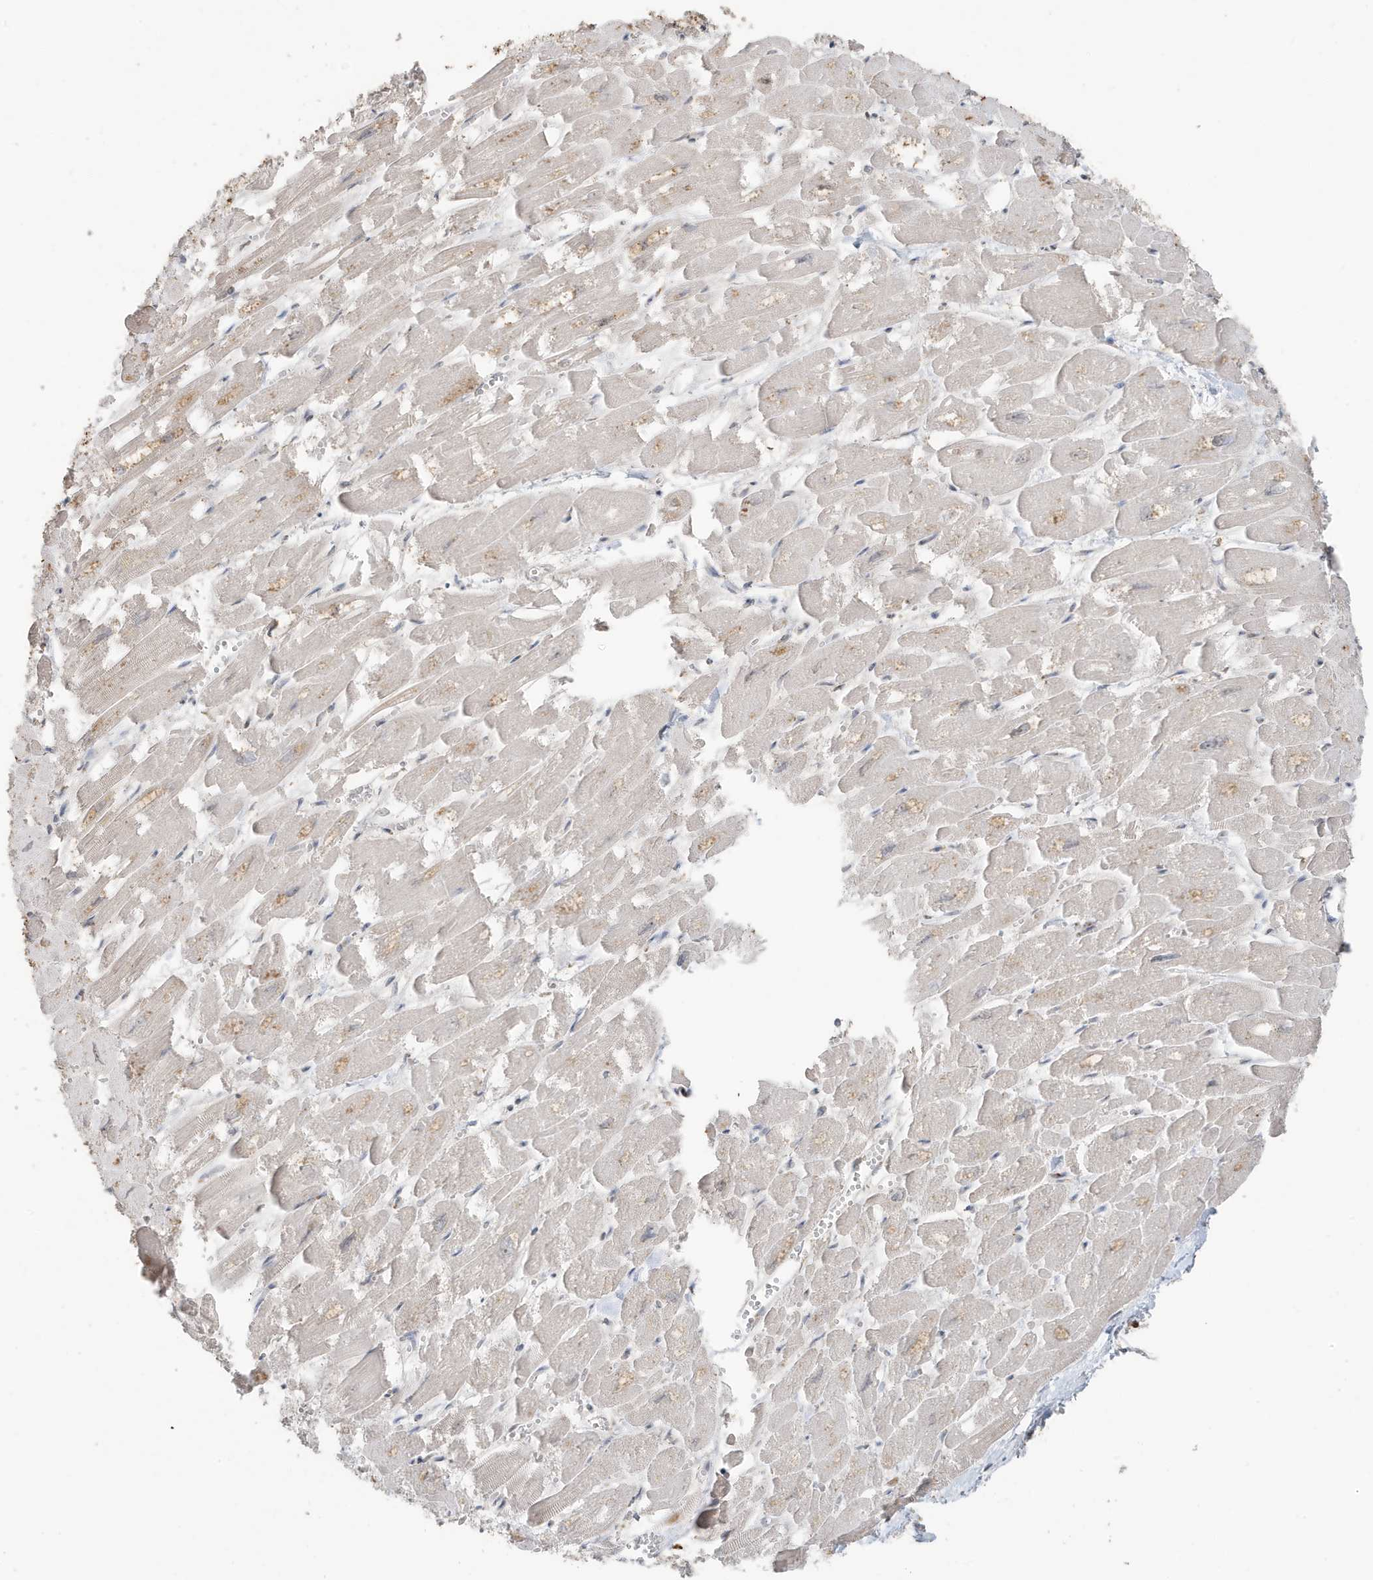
{"staining": {"intensity": "moderate", "quantity": "25%-75%", "location": "cytoplasmic/membranous"}, "tissue": "heart muscle", "cell_type": "Cardiomyocytes", "image_type": "normal", "snomed": [{"axis": "morphology", "description": "Normal tissue, NOS"}, {"axis": "topography", "description": "Heart"}], "caption": "Immunohistochemistry (IHC) of unremarkable human heart muscle shows medium levels of moderate cytoplasmic/membranous staining in approximately 25%-75% of cardiomyocytes.", "gene": "RER1", "patient": {"sex": "male", "age": 54}}